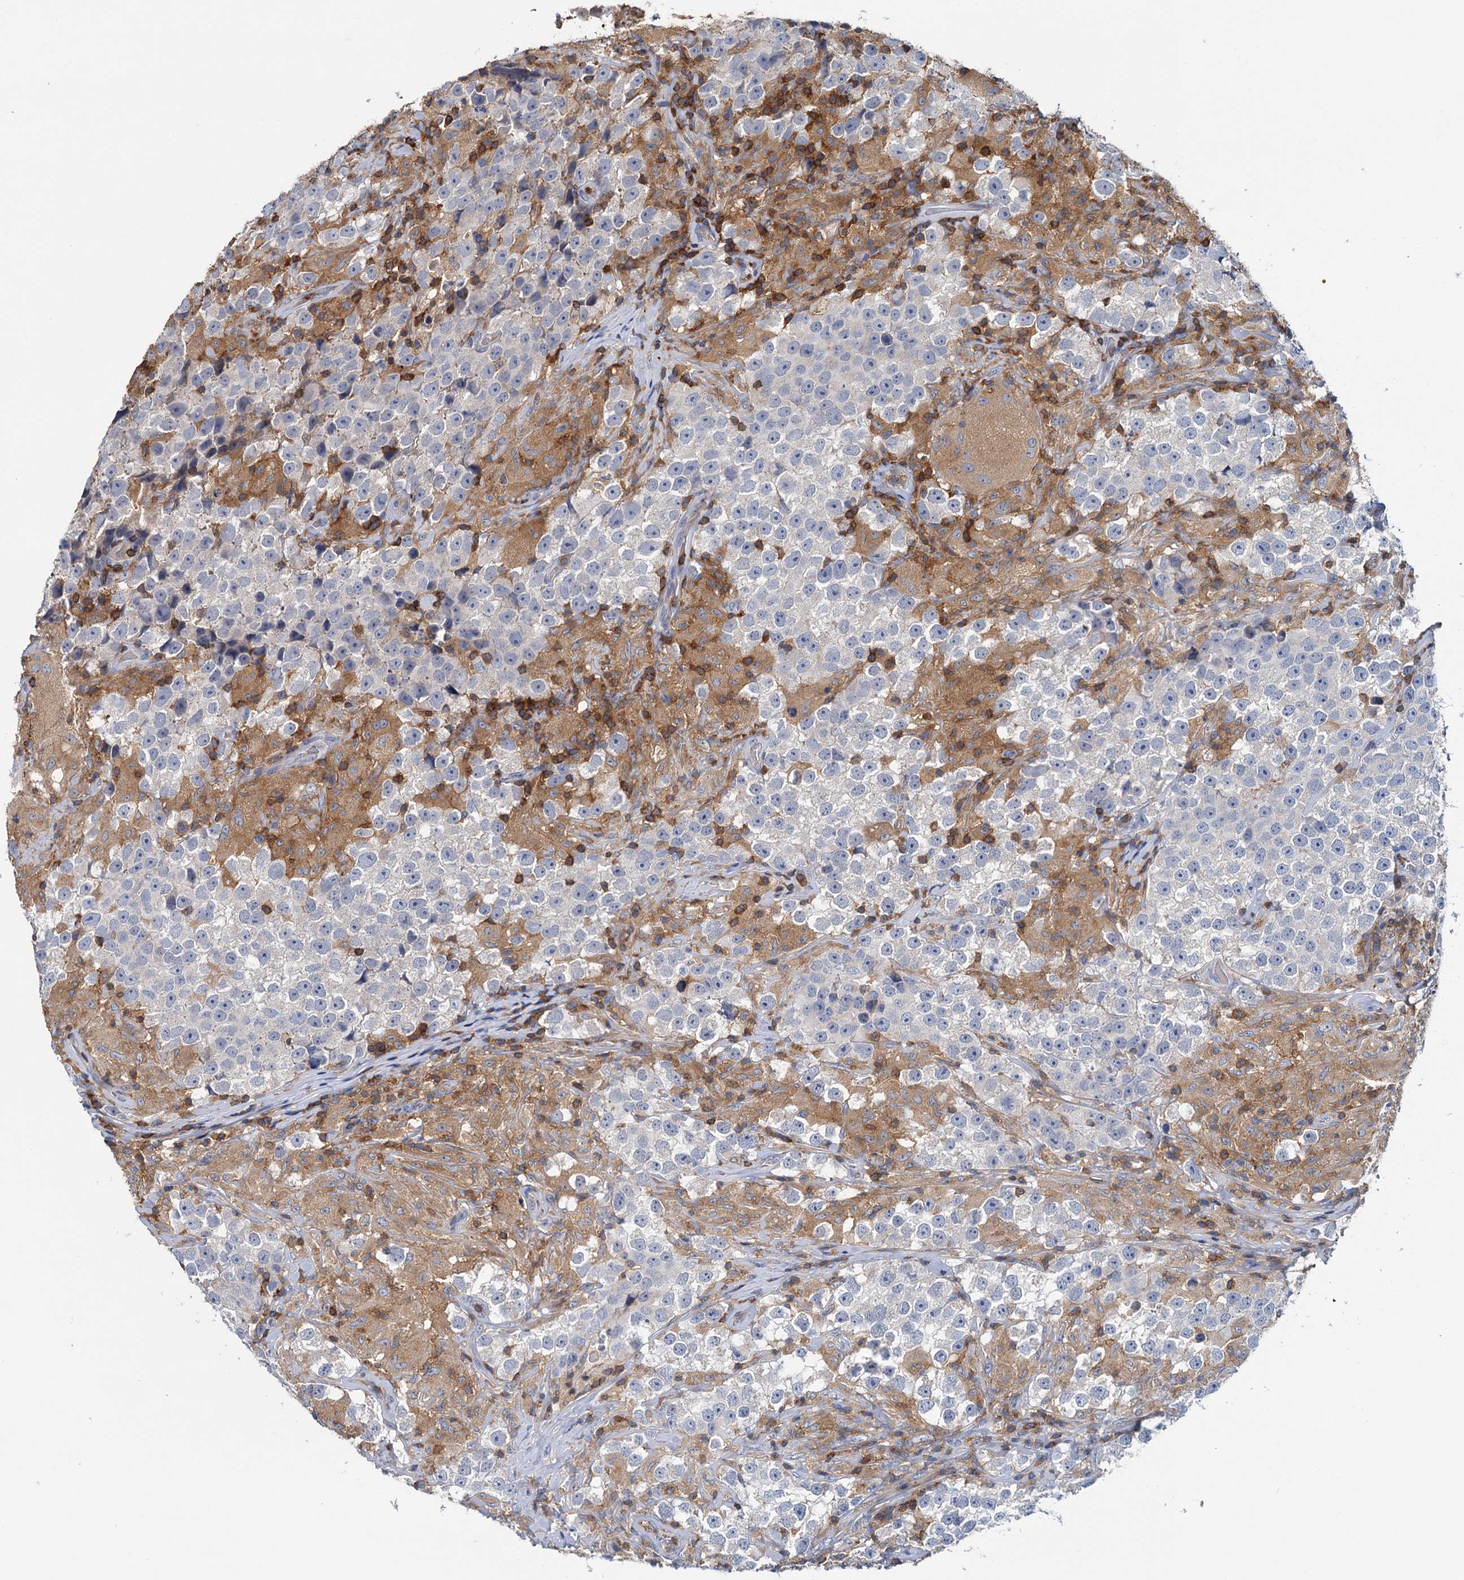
{"staining": {"intensity": "negative", "quantity": "none", "location": "none"}, "tissue": "testis cancer", "cell_type": "Tumor cells", "image_type": "cancer", "snomed": [{"axis": "morphology", "description": "Seminoma, NOS"}, {"axis": "topography", "description": "Testis"}], "caption": "Immunohistochemistry (IHC) histopathology image of seminoma (testis) stained for a protein (brown), which reveals no expression in tumor cells.", "gene": "FGFR2", "patient": {"sex": "male", "age": 46}}